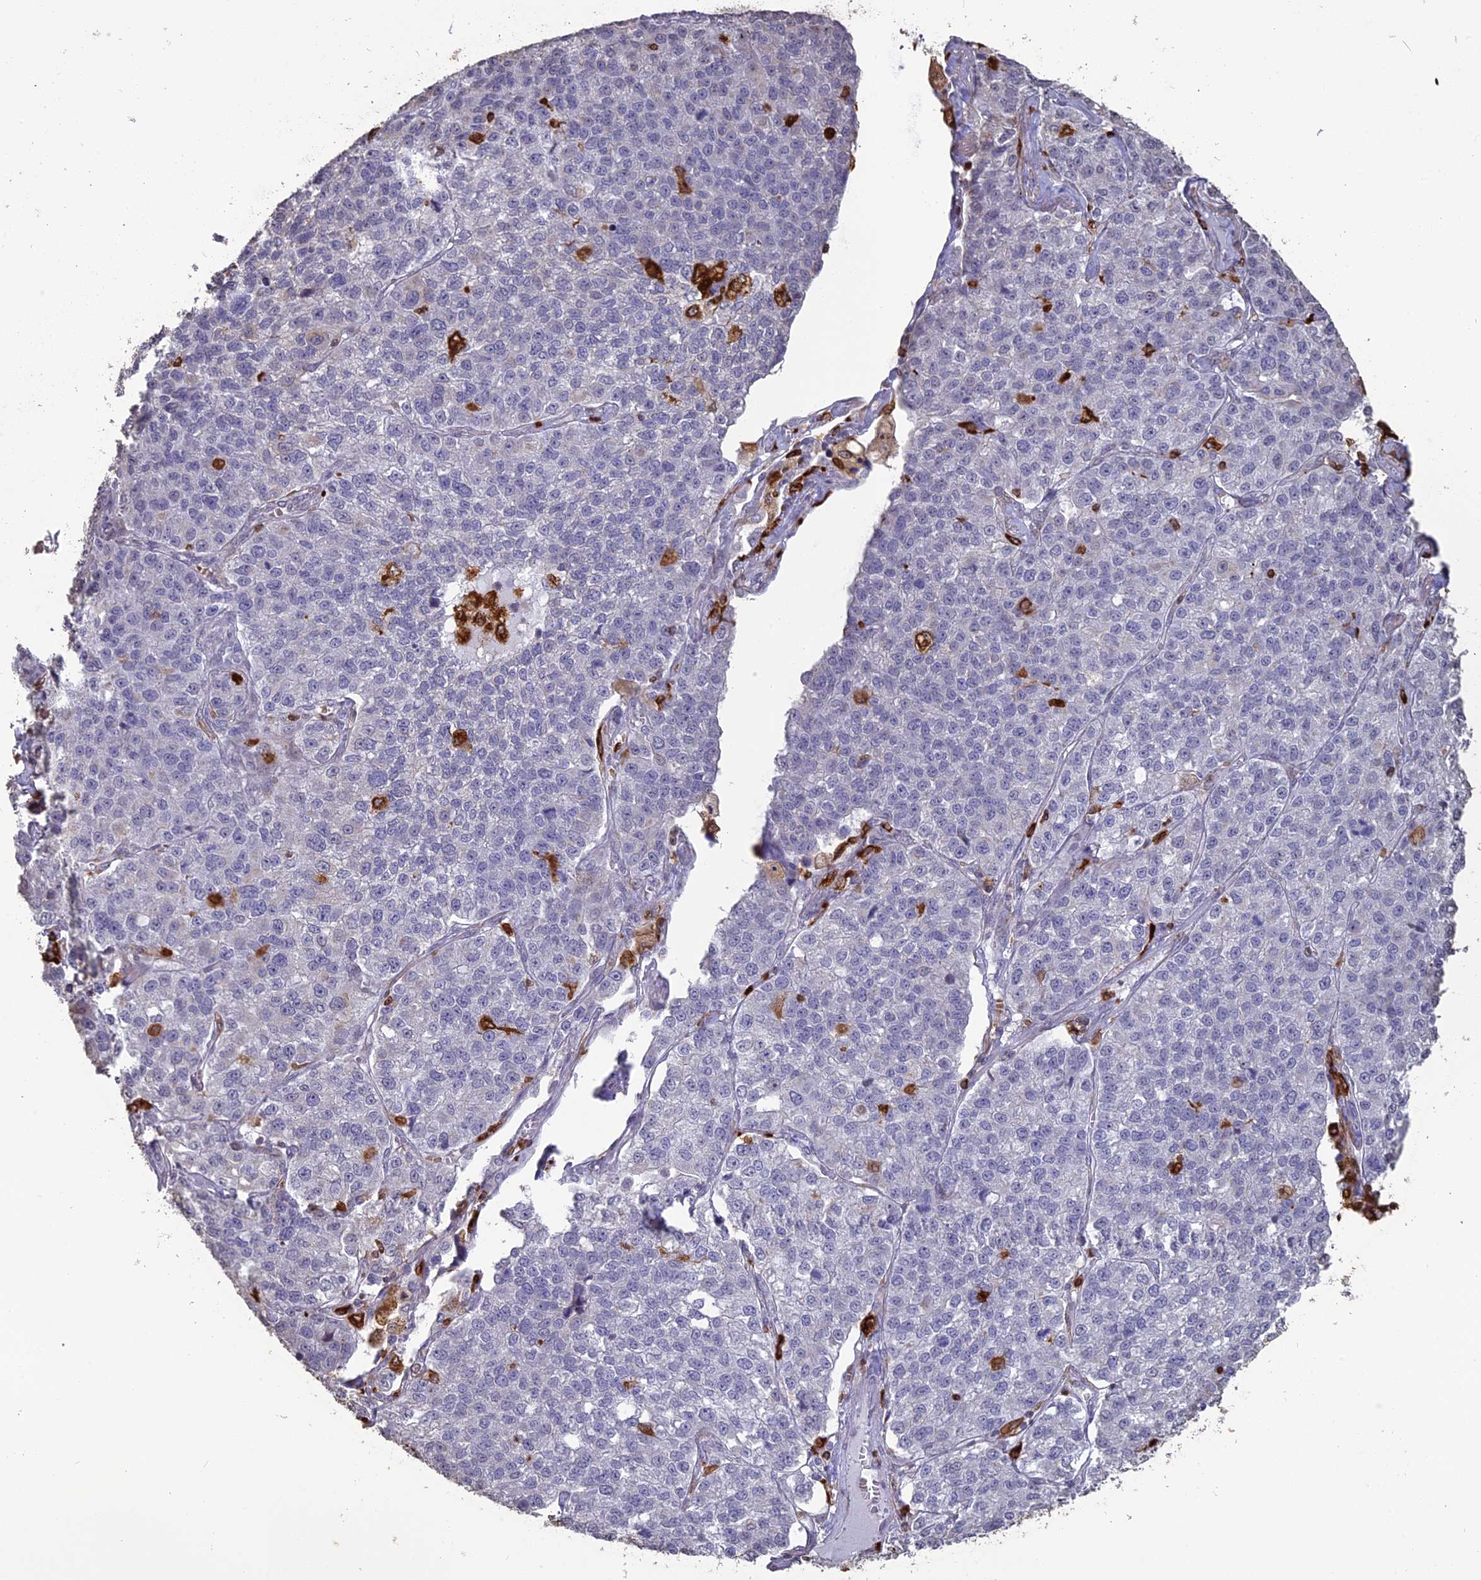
{"staining": {"intensity": "negative", "quantity": "none", "location": "none"}, "tissue": "lung cancer", "cell_type": "Tumor cells", "image_type": "cancer", "snomed": [{"axis": "morphology", "description": "Adenocarcinoma, NOS"}, {"axis": "topography", "description": "Lung"}], "caption": "Human adenocarcinoma (lung) stained for a protein using immunohistochemistry (IHC) shows no staining in tumor cells.", "gene": "APOBR", "patient": {"sex": "male", "age": 49}}